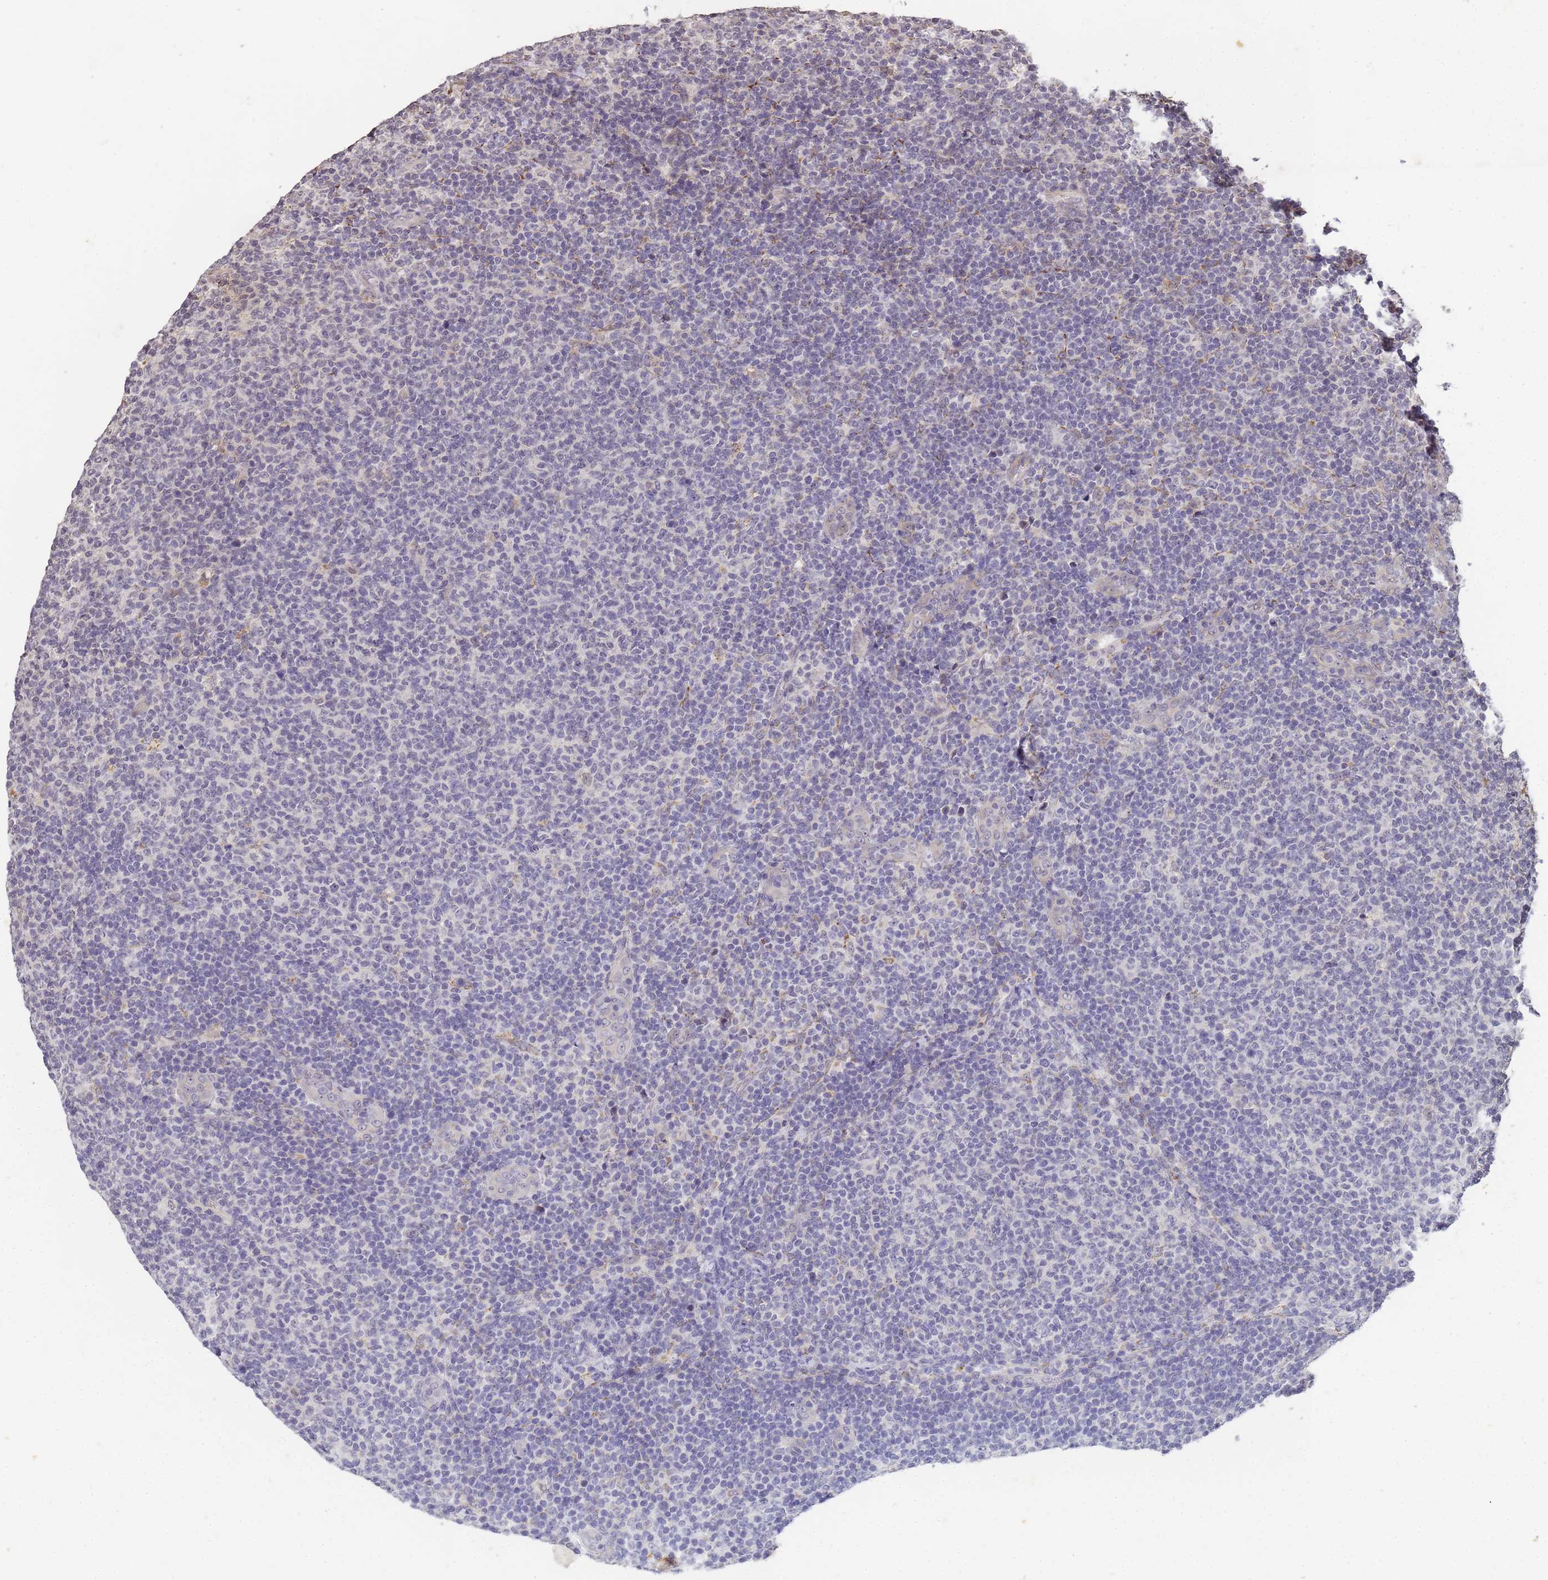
{"staining": {"intensity": "negative", "quantity": "none", "location": "none"}, "tissue": "lymphoma", "cell_type": "Tumor cells", "image_type": "cancer", "snomed": [{"axis": "morphology", "description": "Malignant lymphoma, non-Hodgkin's type, Low grade"}, {"axis": "topography", "description": "Lymph node"}], "caption": "IHC of human low-grade malignant lymphoma, non-Hodgkin's type displays no positivity in tumor cells.", "gene": "MYL7", "patient": {"sex": "male", "age": 66}}